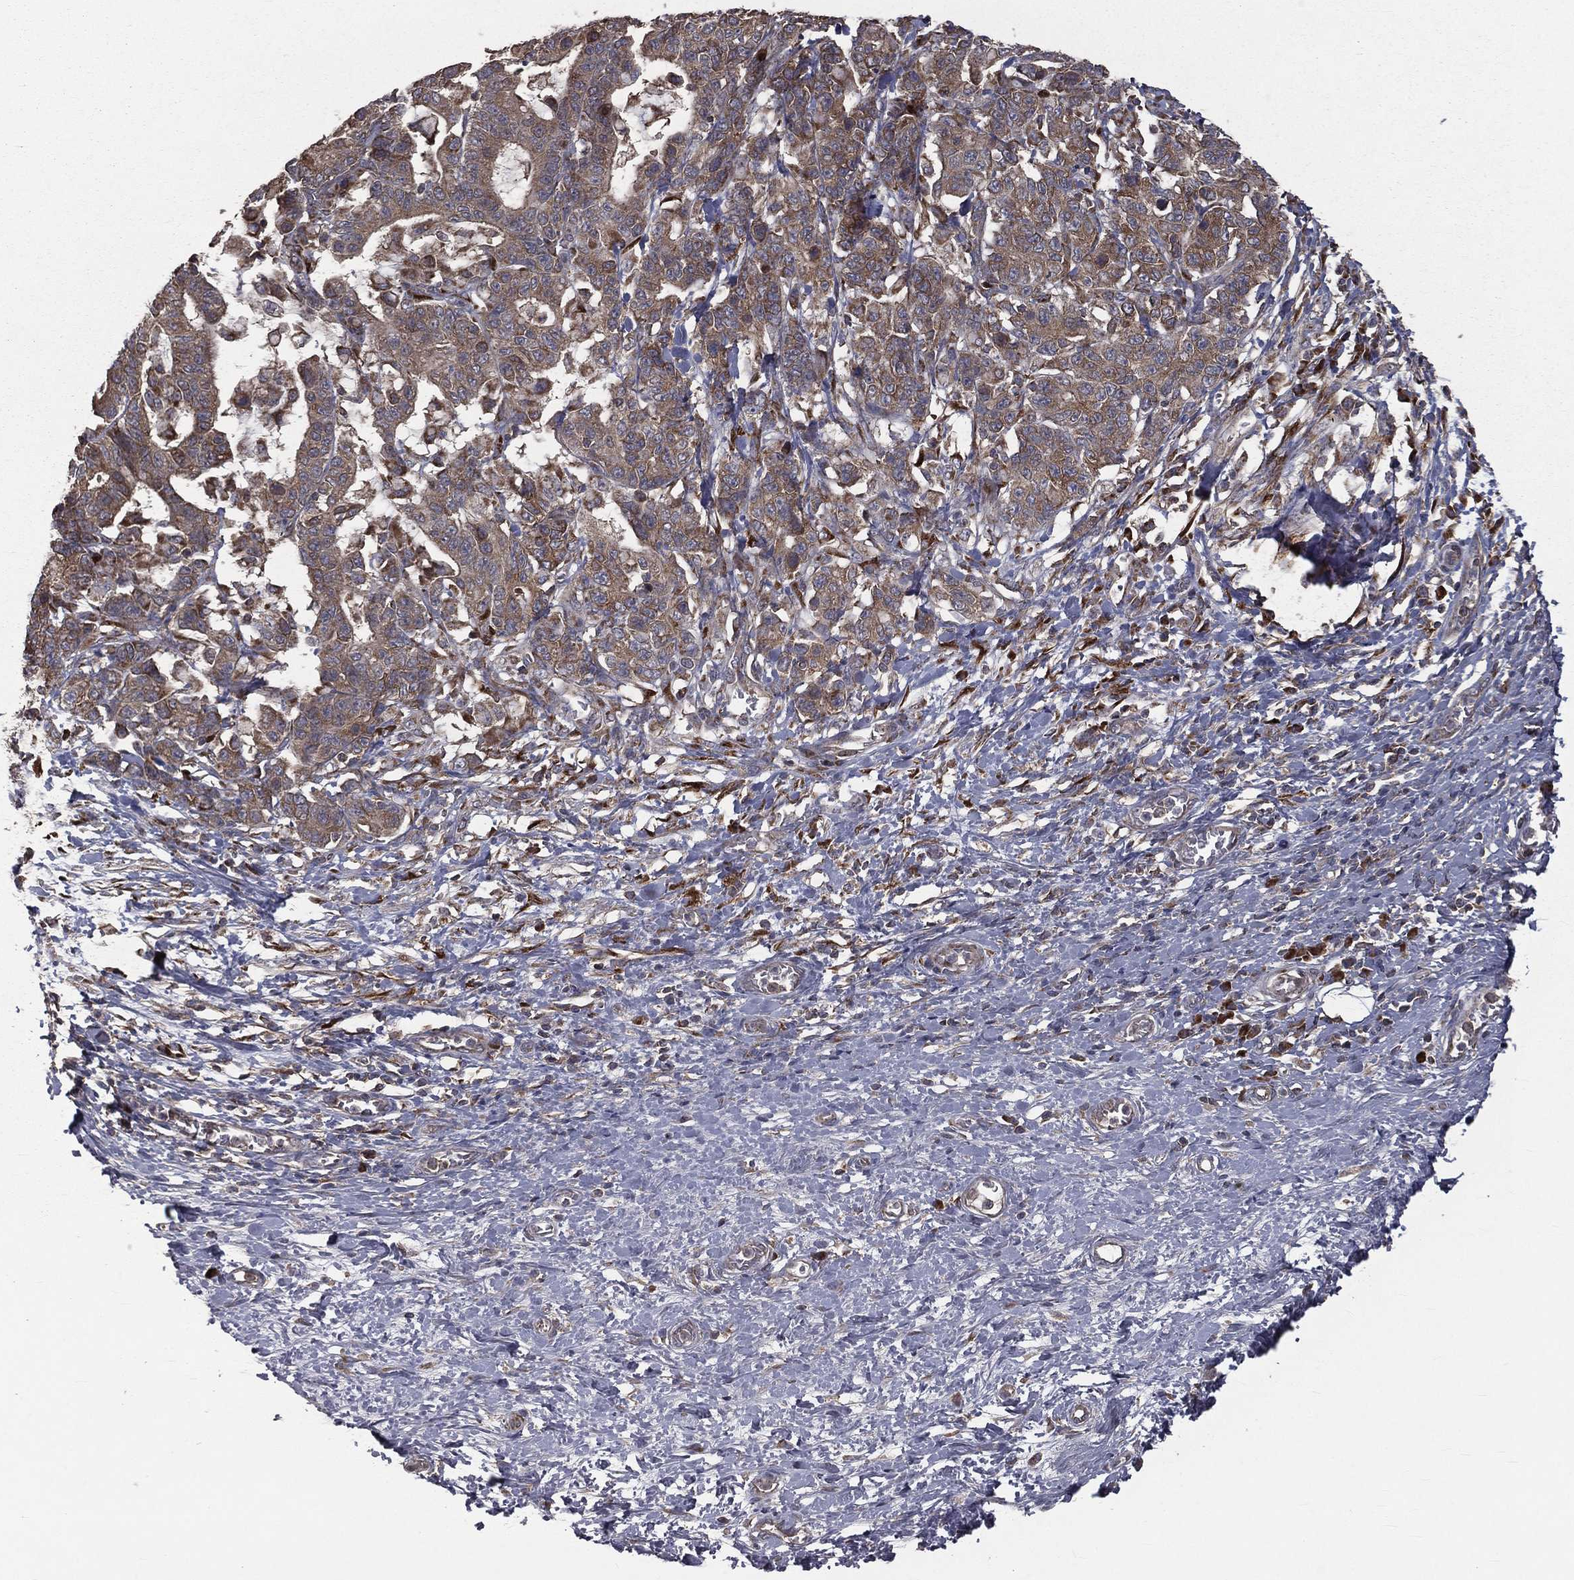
{"staining": {"intensity": "weak", "quantity": ">75%", "location": "cytoplasmic/membranous"}, "tissue": "stomach cancer", "cell_type": "Tumor cells", "image_type": "cancer", "snomed": [{"axis": "morphology", "description": "Normal tissue, NOS"}, {"axis": "morphology", "description": "Adenocarcinoma, NOS"}, {"axis": "topography", "description": "Stomach"}], "caption": "Stomach adenocarcinoma stained with DAB (3,3'-diaminobenzidine) immunohistochemistry reveals low levels of weak cytoplasmic/membranous positivity in about >75% of tumor cells.", "gene": "OLFML1", "patient": {"sex": "female", "age": 64}}